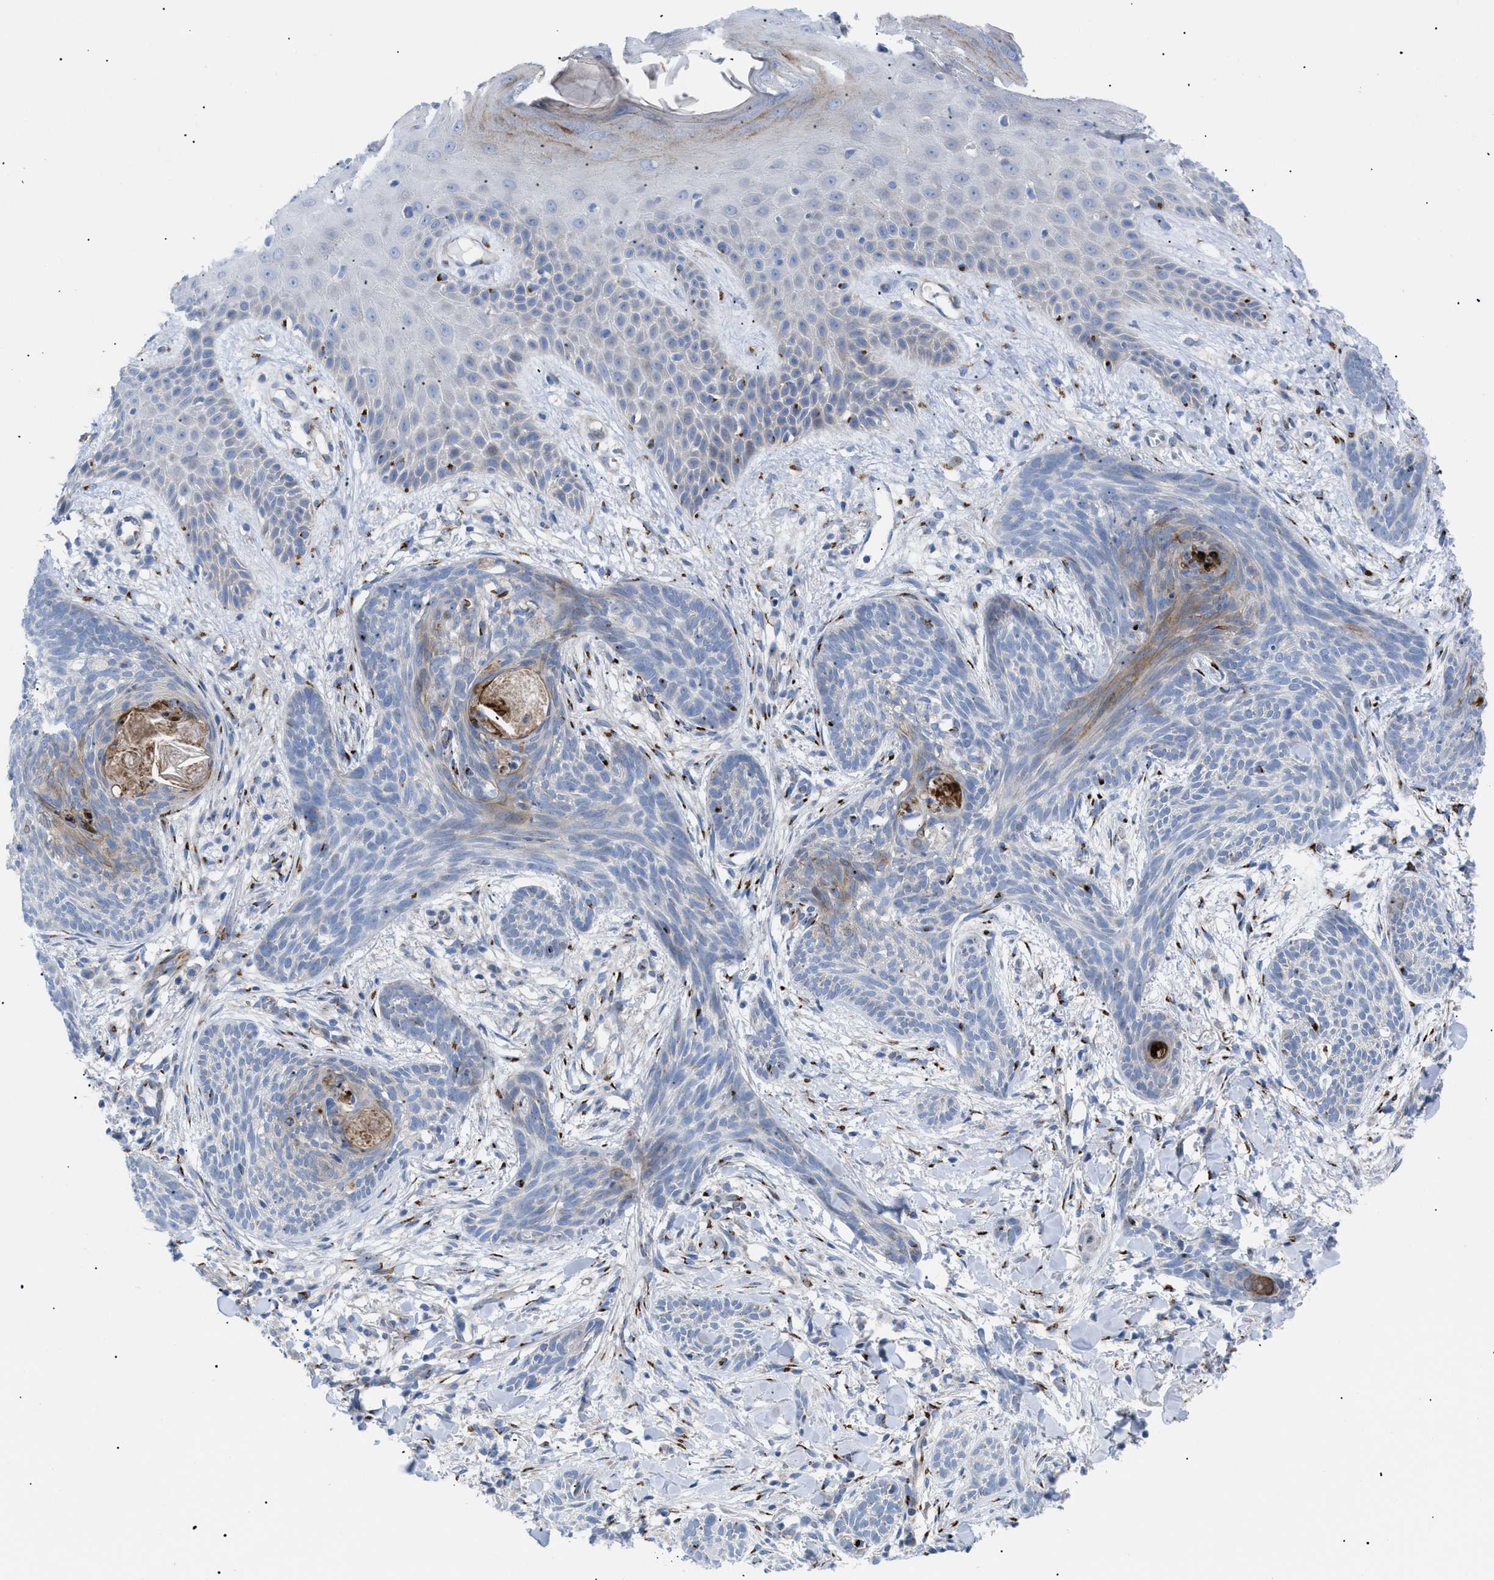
{"staining": {"intensity": "moderate", "quantity": "<25%", "location": "cytoplasmic/membranous"}, "tissue": "skin cancer", "cell_type": "Tumor cells", "image_type": "cancer", "snomed": [{"axis": "morphology", "description": "Basal cell carcinoma"}, {"axis": "topography", "description": "Skin"}], "caption": "Tumor cells show low levels of moderate cytoplasmic/membranous staining in about <25% of cells in skin basal cell carcinoma.", "gene": "TMEM17", "patient": {"sex": "female", "age": 59}}